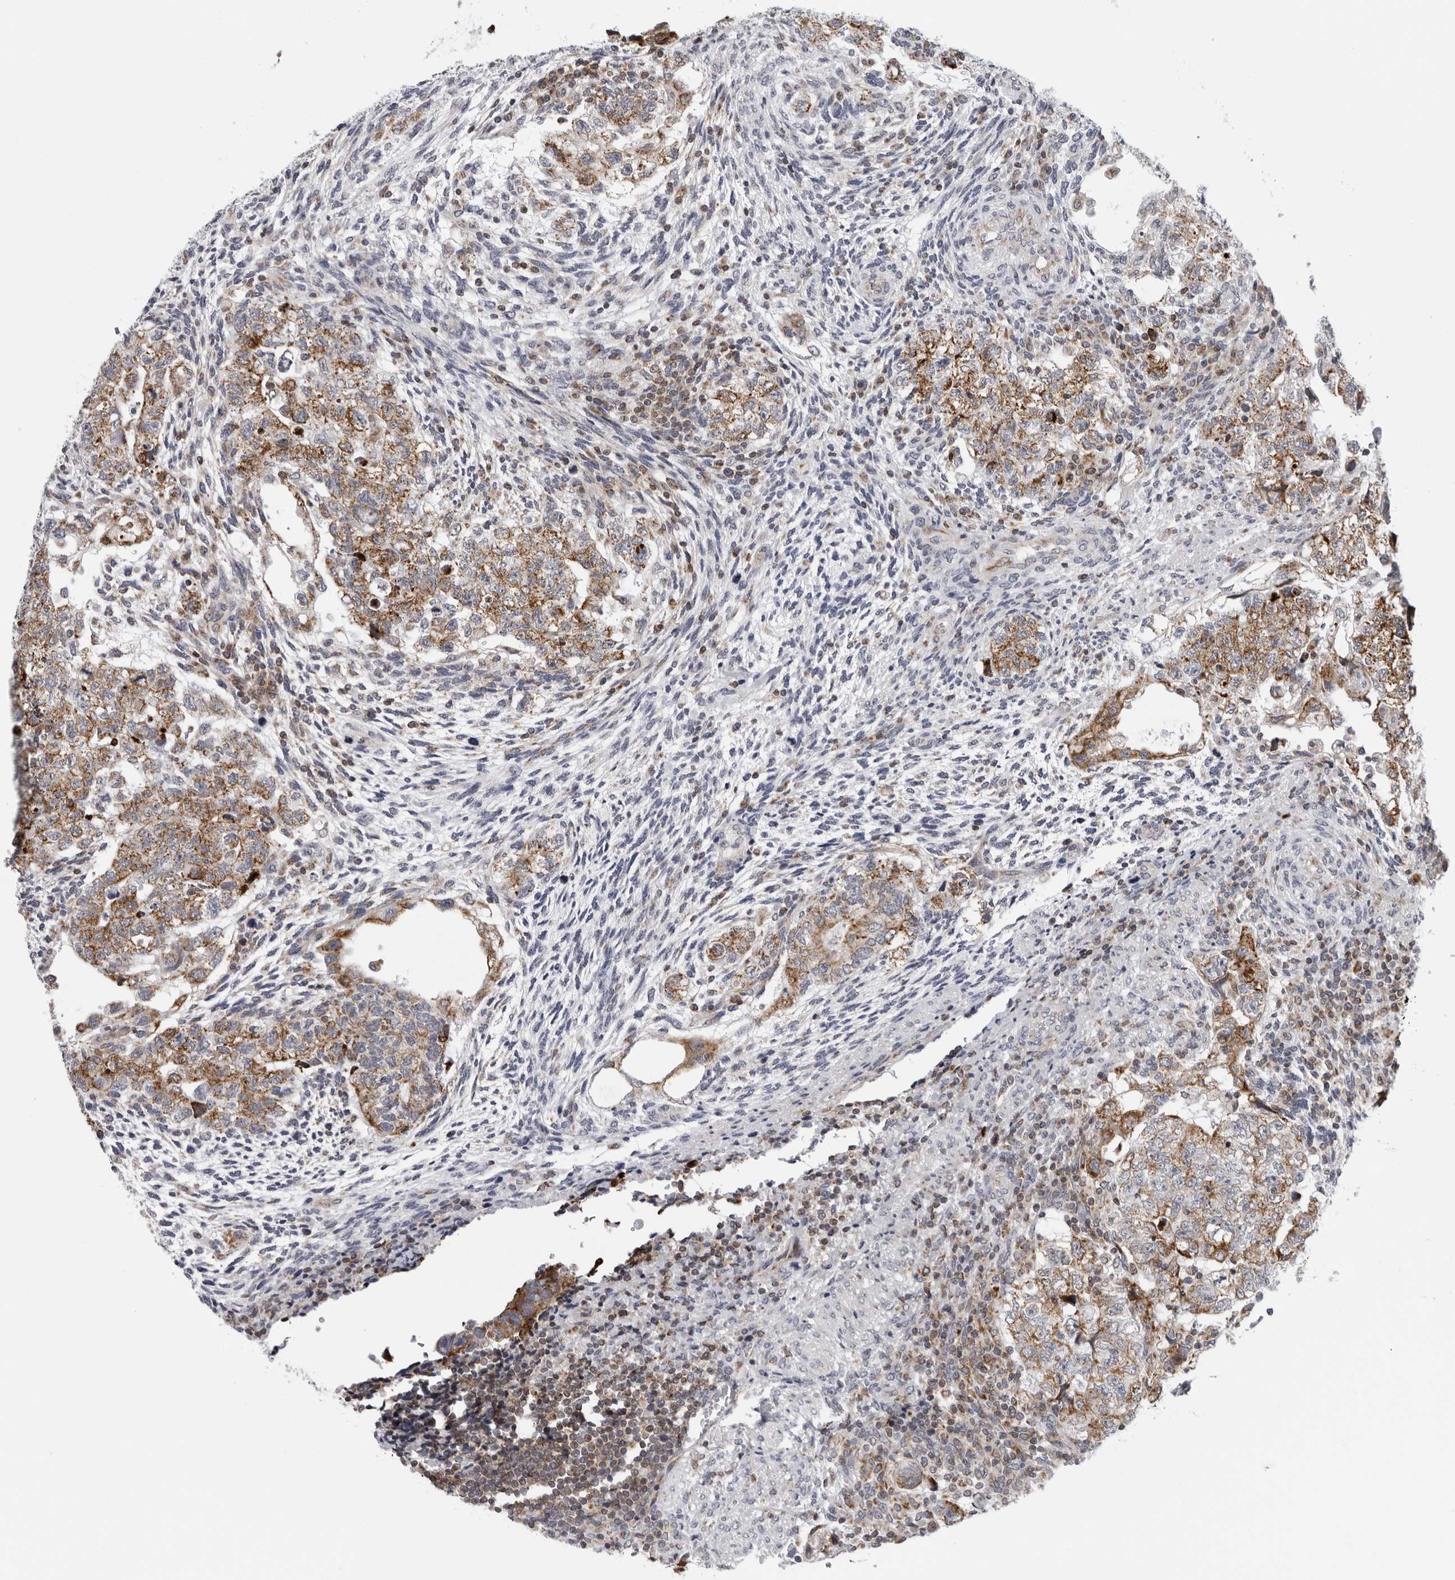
{"staining": {"intensity": "moderate", "quantity": ">75%", "location": "cytoplasmic/membranous"}, "tissue": "testis cancer", "cell_type": "Tumor cells", "image_type": "cancer", "snomed": [{"axis": "morphology", "description": "Normal tissue, NOS"}, {"axis": "morphology", "description": "Carcinoma, Embryonal, NOS"}, {"axis": "topography", "description": "Testis"}], "caption": "This micrograph shows IHC staining of human testis cancer (embryonal carcinoma), with medium moderate cytoplasmic/membranous staining in about >75% of tumor cells.", "gene": "CPT2", "patient": {"sex": "male", "age": 36}}